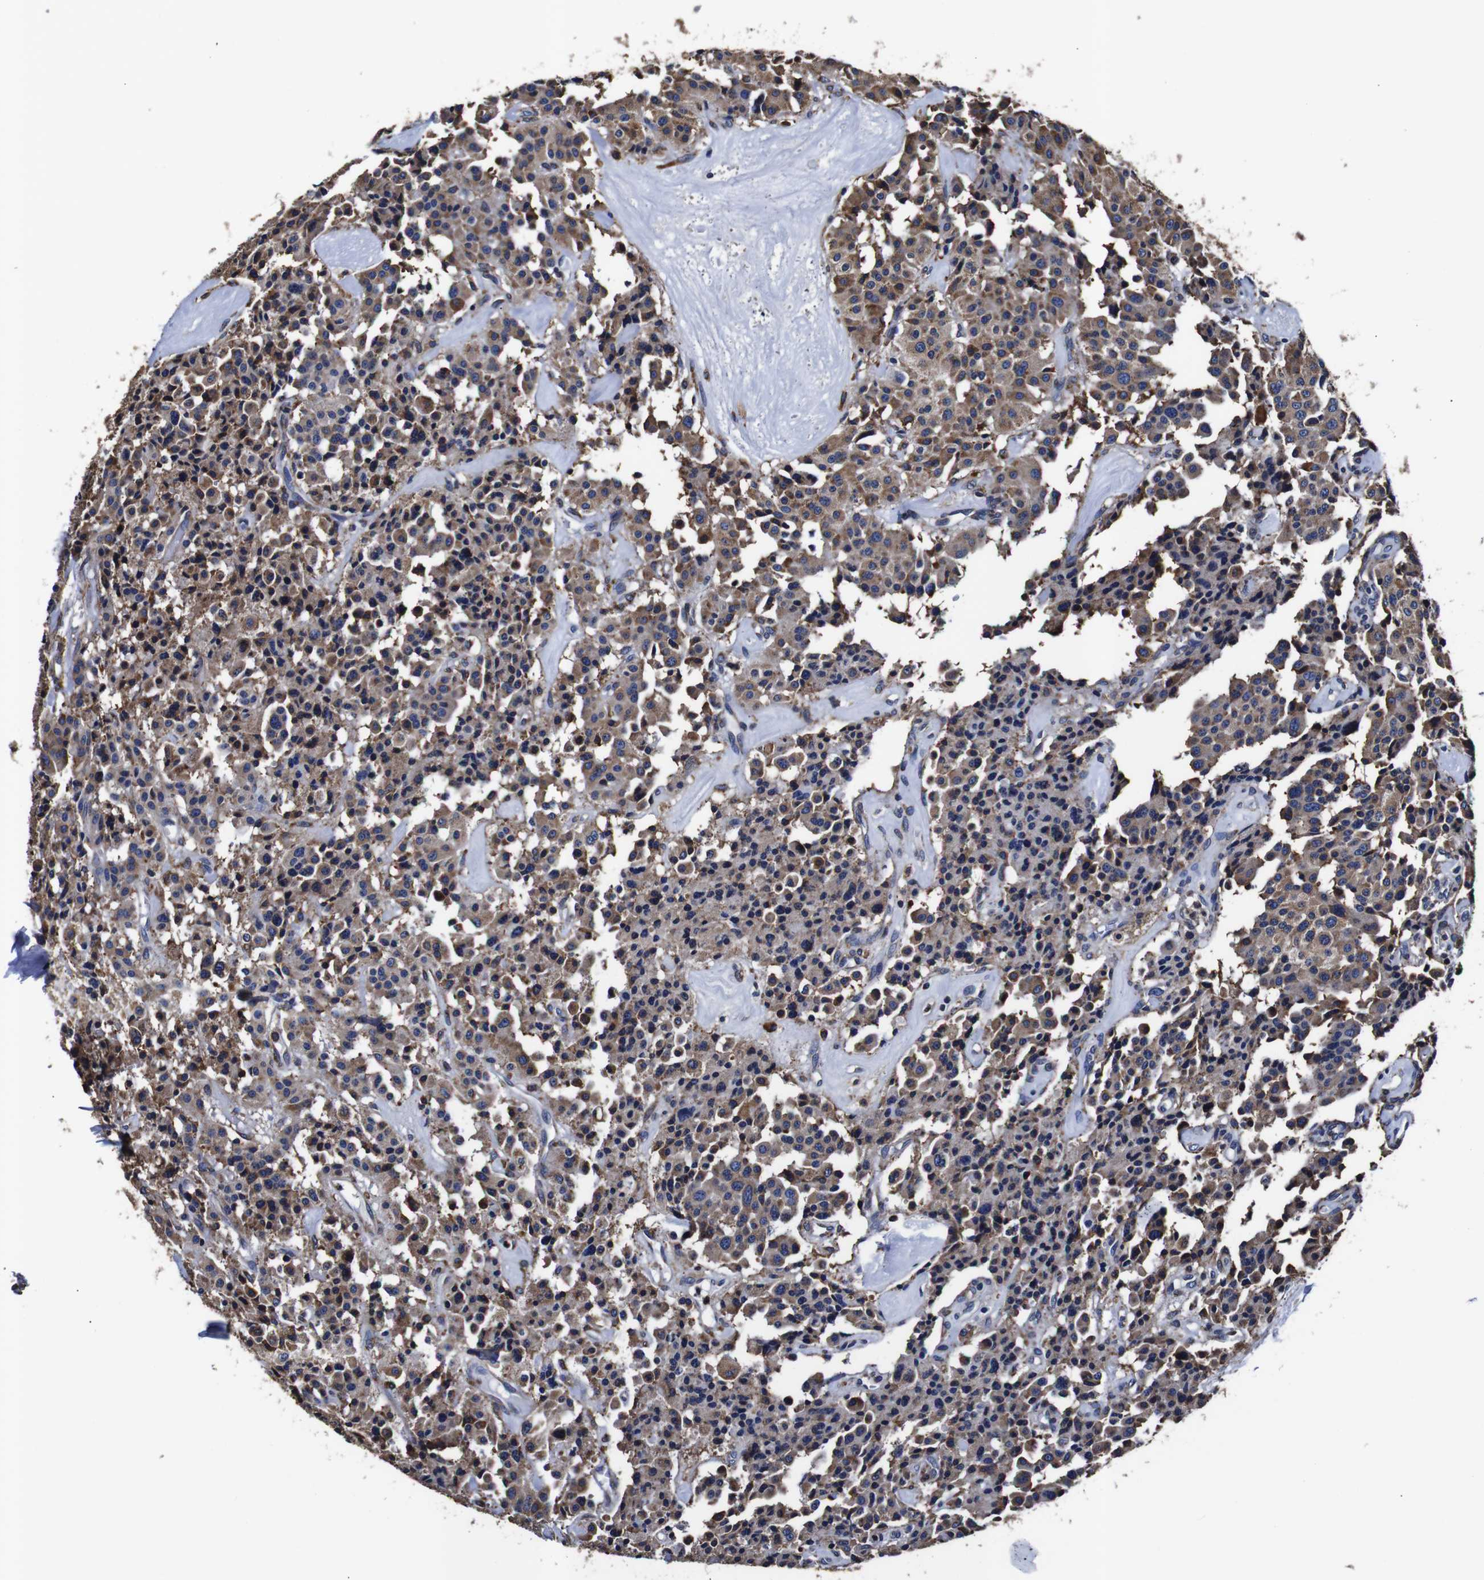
{"staining": {"intensity": "moderate", "quantity": ">75%", "location": "cytoplasmic/membranous"}, "tissue": "carcinoid", "cell_type": "Tumor cells", "image_type": "cancer", "snomed": [{"axis": "morphology", "description": "Carcinoid, malignant, NOS"}, {"axis": "topography", "description": "Lung"}], "caption": "Immunohistochemistry (IHC) of malignant carcinoid shows medium levels of moderate cytoplasmic/membranous staining in about >75% of tumor cells.", "gene": "PPIB", "patient": {"sex": "male", "age": 30}}